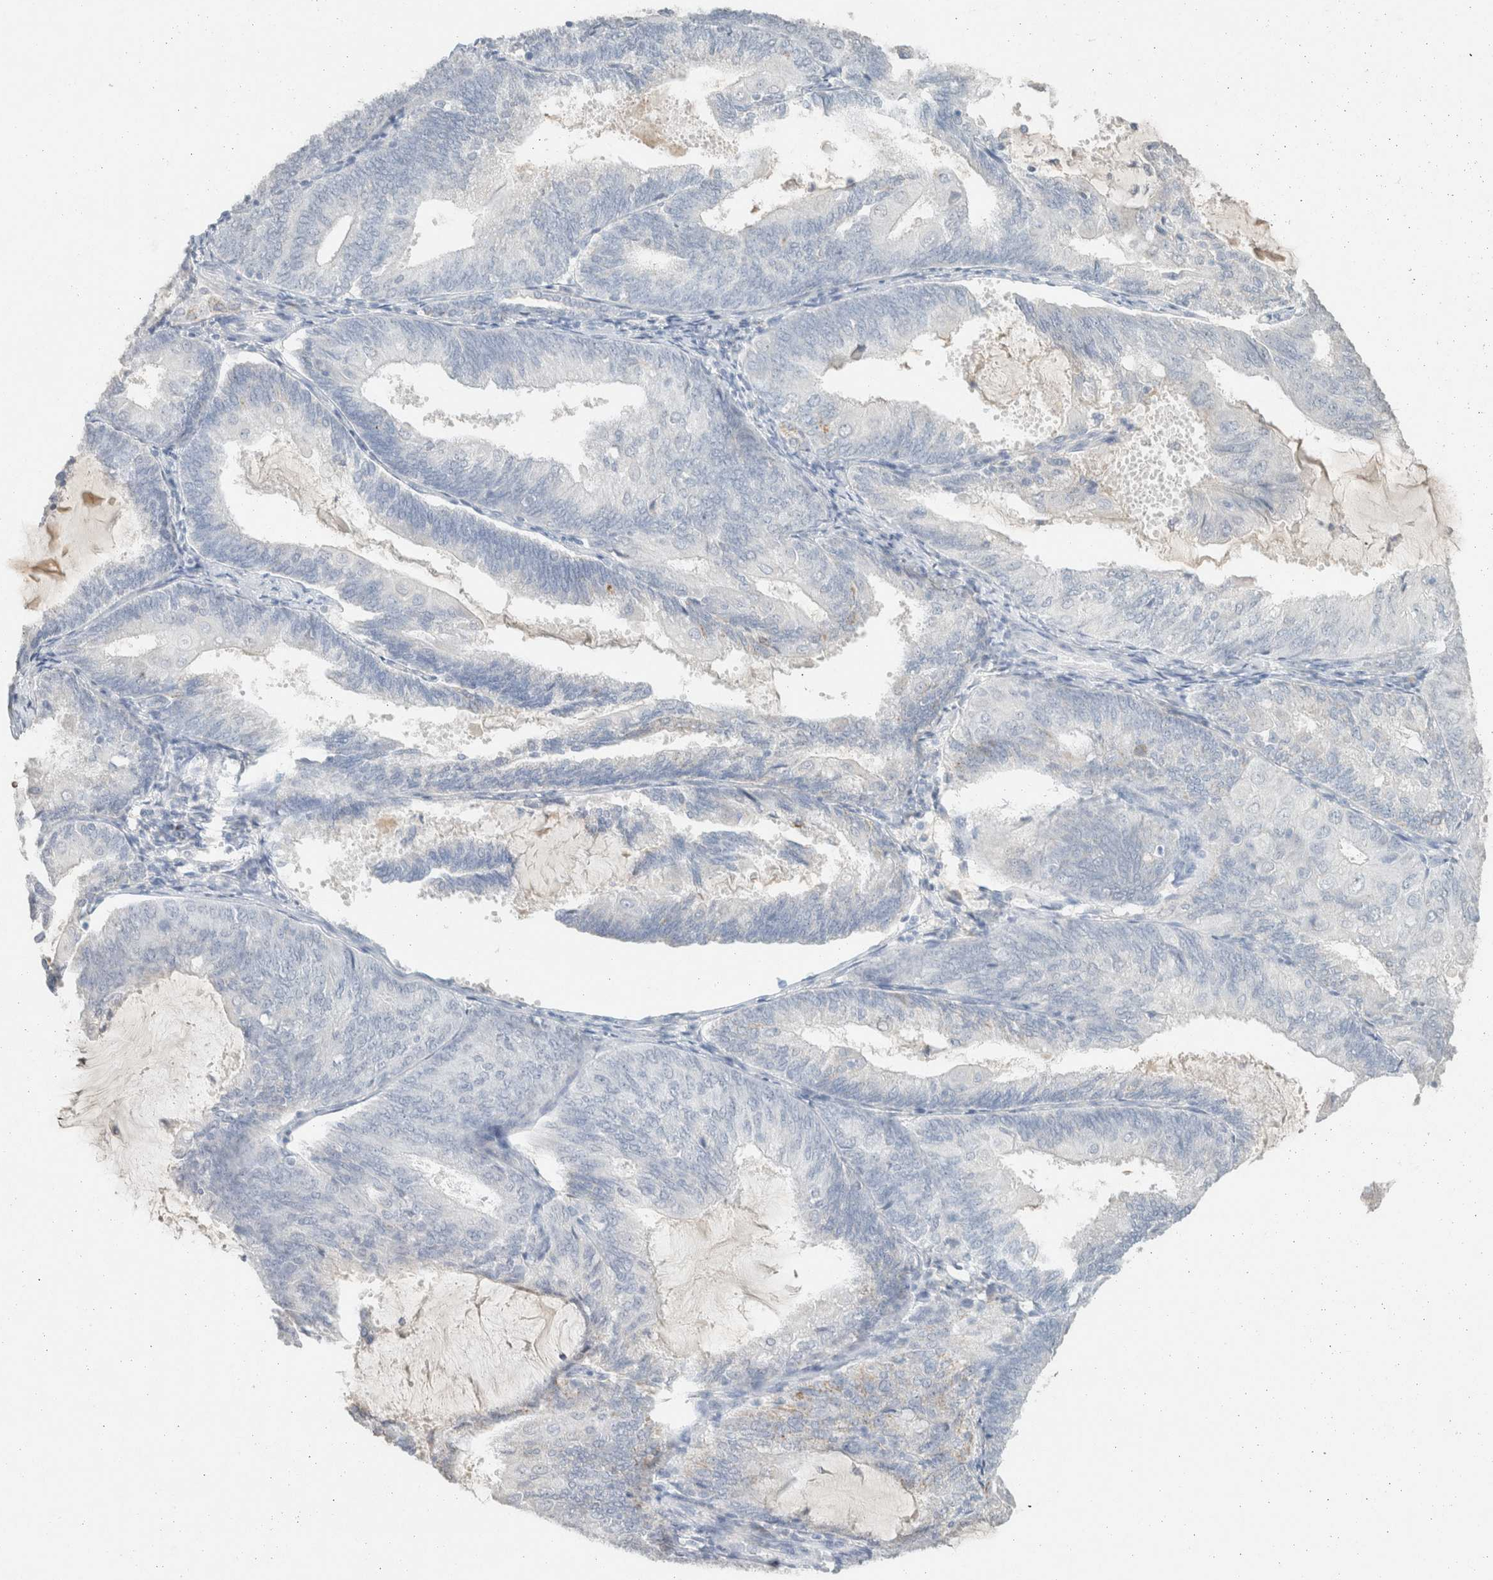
{"staining": {"intensity": "negative", "quantity": "none", "location": "none"}, "tissue": "endometrial cancer", "cell_type": "Tumor cells", "image_type": "cancer", "snomed": [{"axis": "morphology", "description": "Adenocarcinoma, NOS"}, {"axis": "topography", "description": "Endometrium"}], "caption": "Tumor cells show no significant staining in endometrial cancer (adenocarcinoma). (Stains: DAB (3,3'-diaminobenzidine) IHC with hematoxylin counter stain, Microscopy: brightfield microscopy at high magnification).", "gene": "CPA1", "patient": {"sex": "female", "age": 81}}